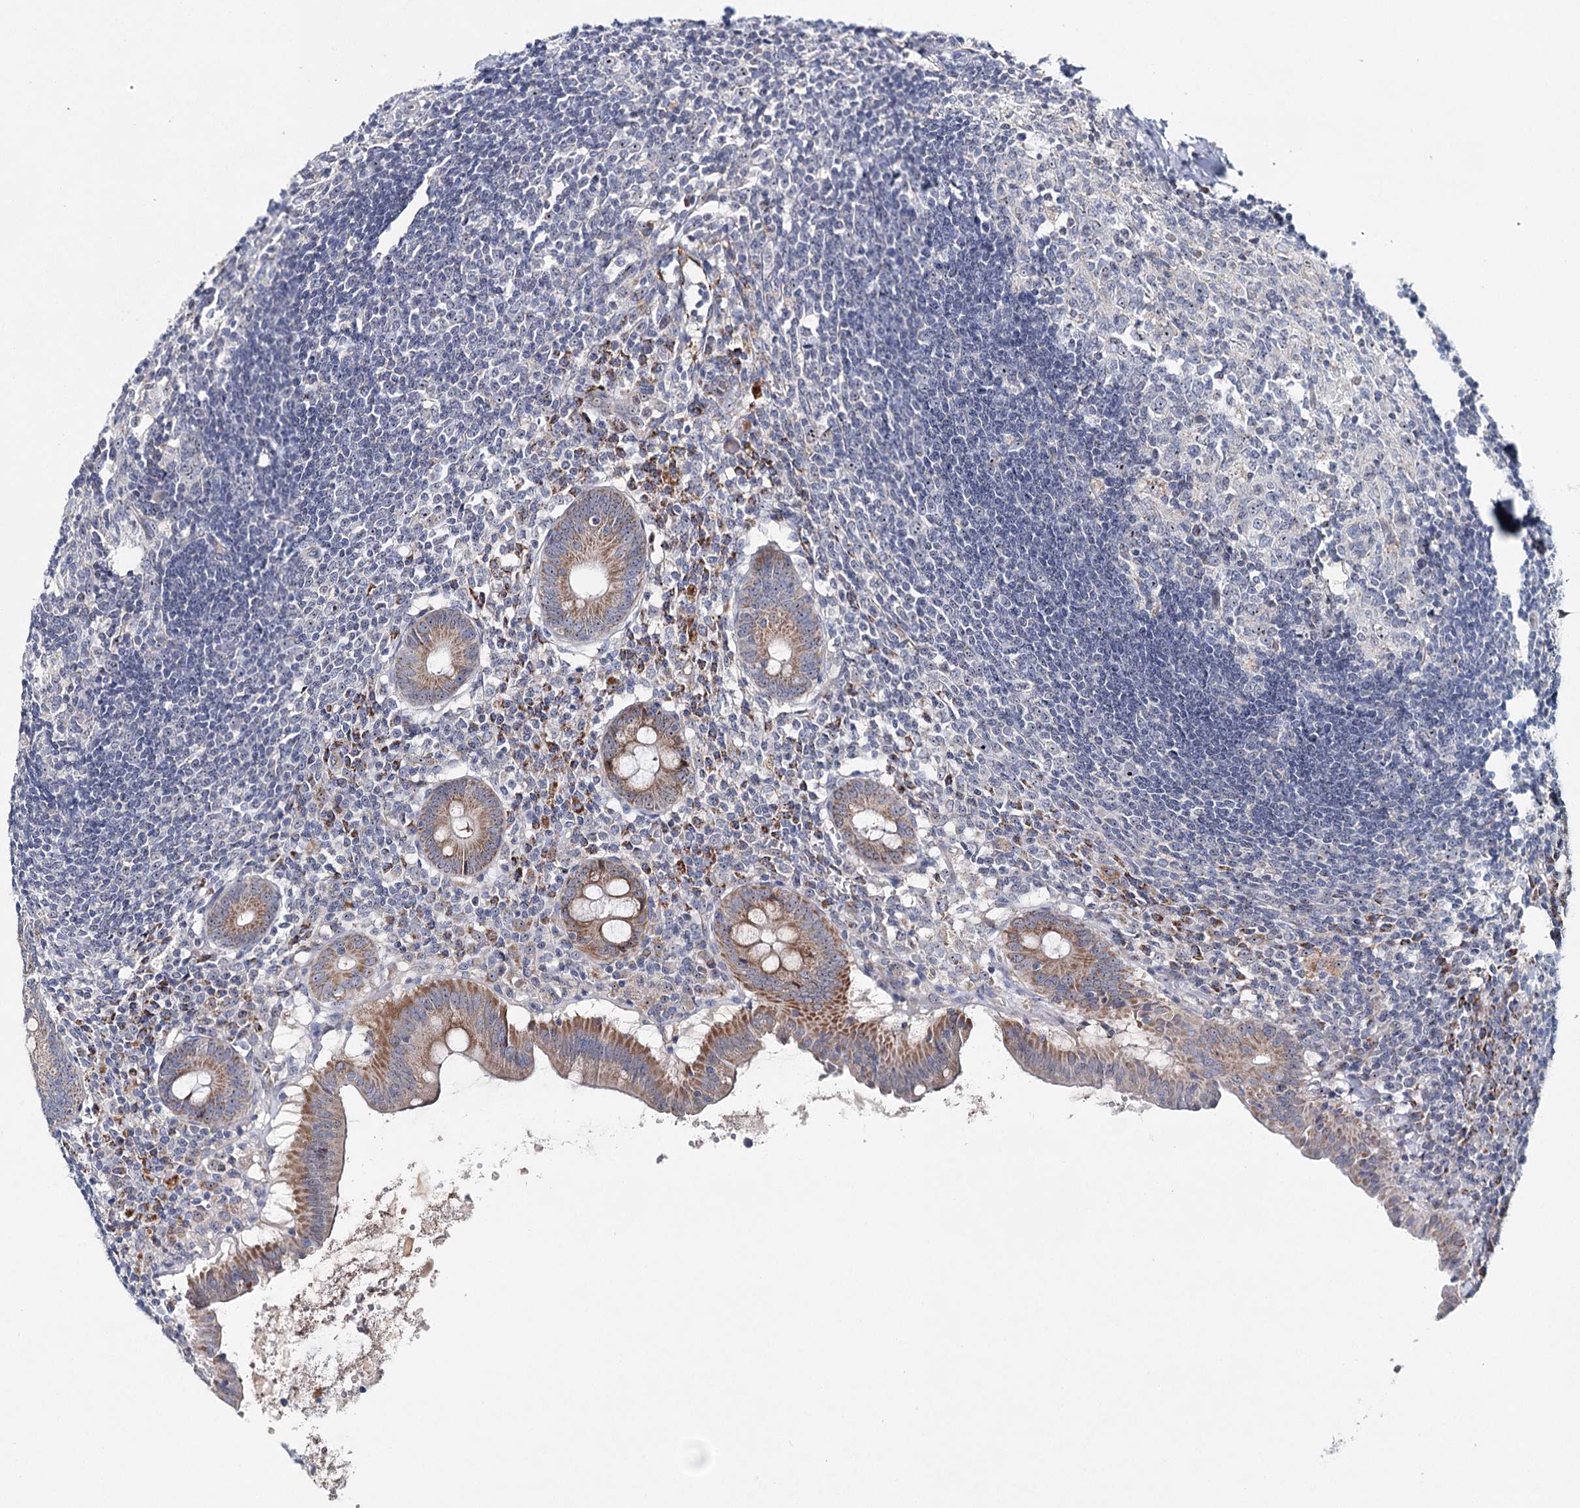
{"staining": {"intensity": "moderate", "quantity": ">75%", "location": "cytoplasmic/membranous"}, "tissue": "appendix", "cell_type": "Glandular cells", "image_type": "normal", "snomed": [{"axis": "morphology", "description": "Normal tissue, NOS"}, {"axis": "topography", "description": "Appendix"}], "caption": "The photomicrograph shows a brown stain indicating the presence of a protein in the cytoplasmic/membranous of glandular cells in appendix.", "gene": "RBM43", "patient": {"sex": "female", "age": 54}}